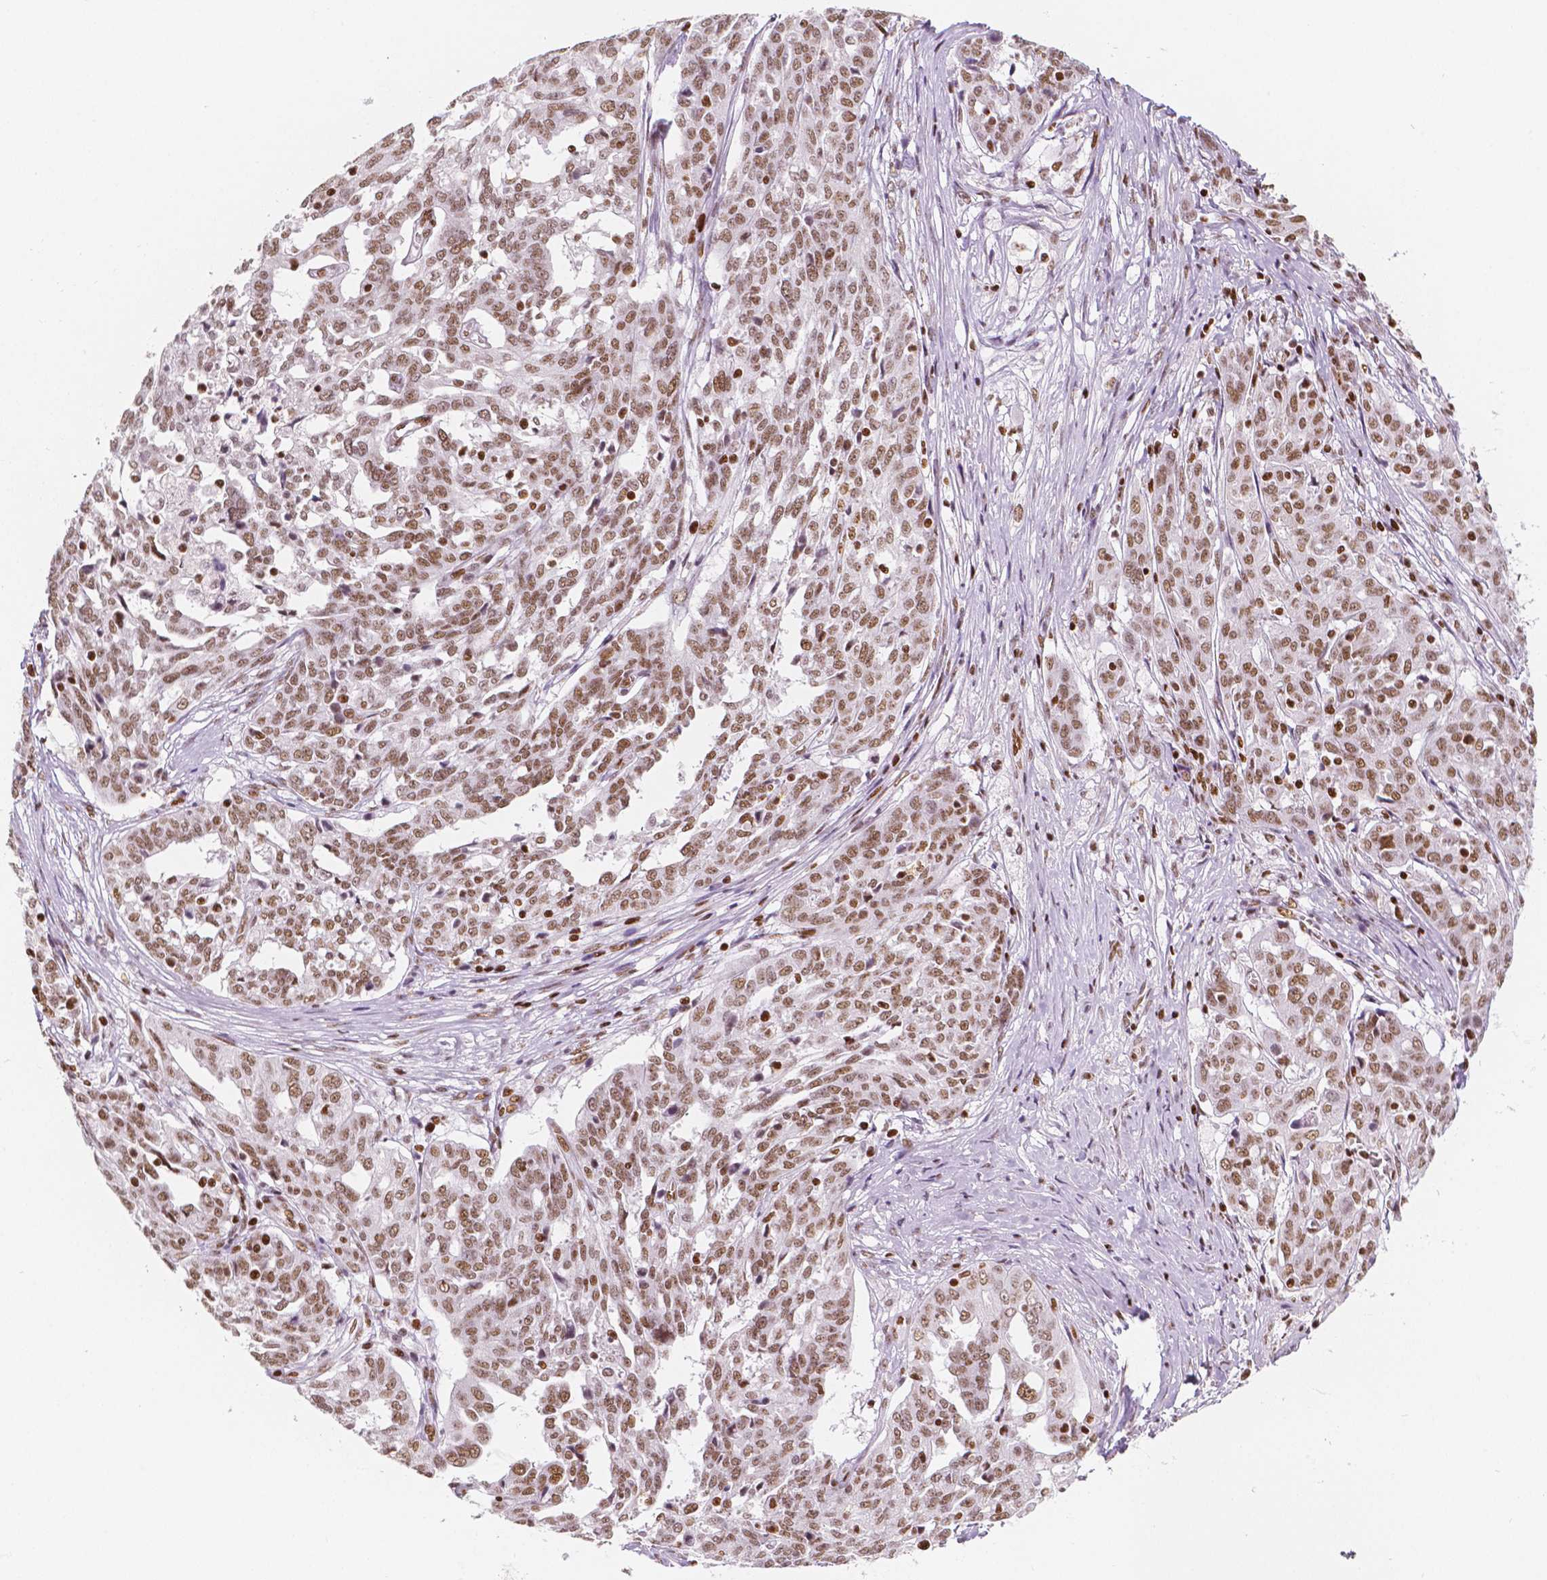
{"staining": {"intensity": "moderate", "quantity": ">75%", "location": "nuclear"}, "tissue": "ovarian cancer", "cell_type": "Tumor cells", "image_type": "cancer", "snomed": [{"axis": "morphology", "description": "Cystadenocarcinoma, serous, NOS"}, {"axis": "topography", "description": "Ovary"}], "caption": "A histopathology image of human ovarian cancer (serous cystadenocarcinoma) stained for a protein displays moderate nuclear brown staining in tumor cells.", "gene": "HDAC1", "patient": {"sex": "female", "age": 67}}